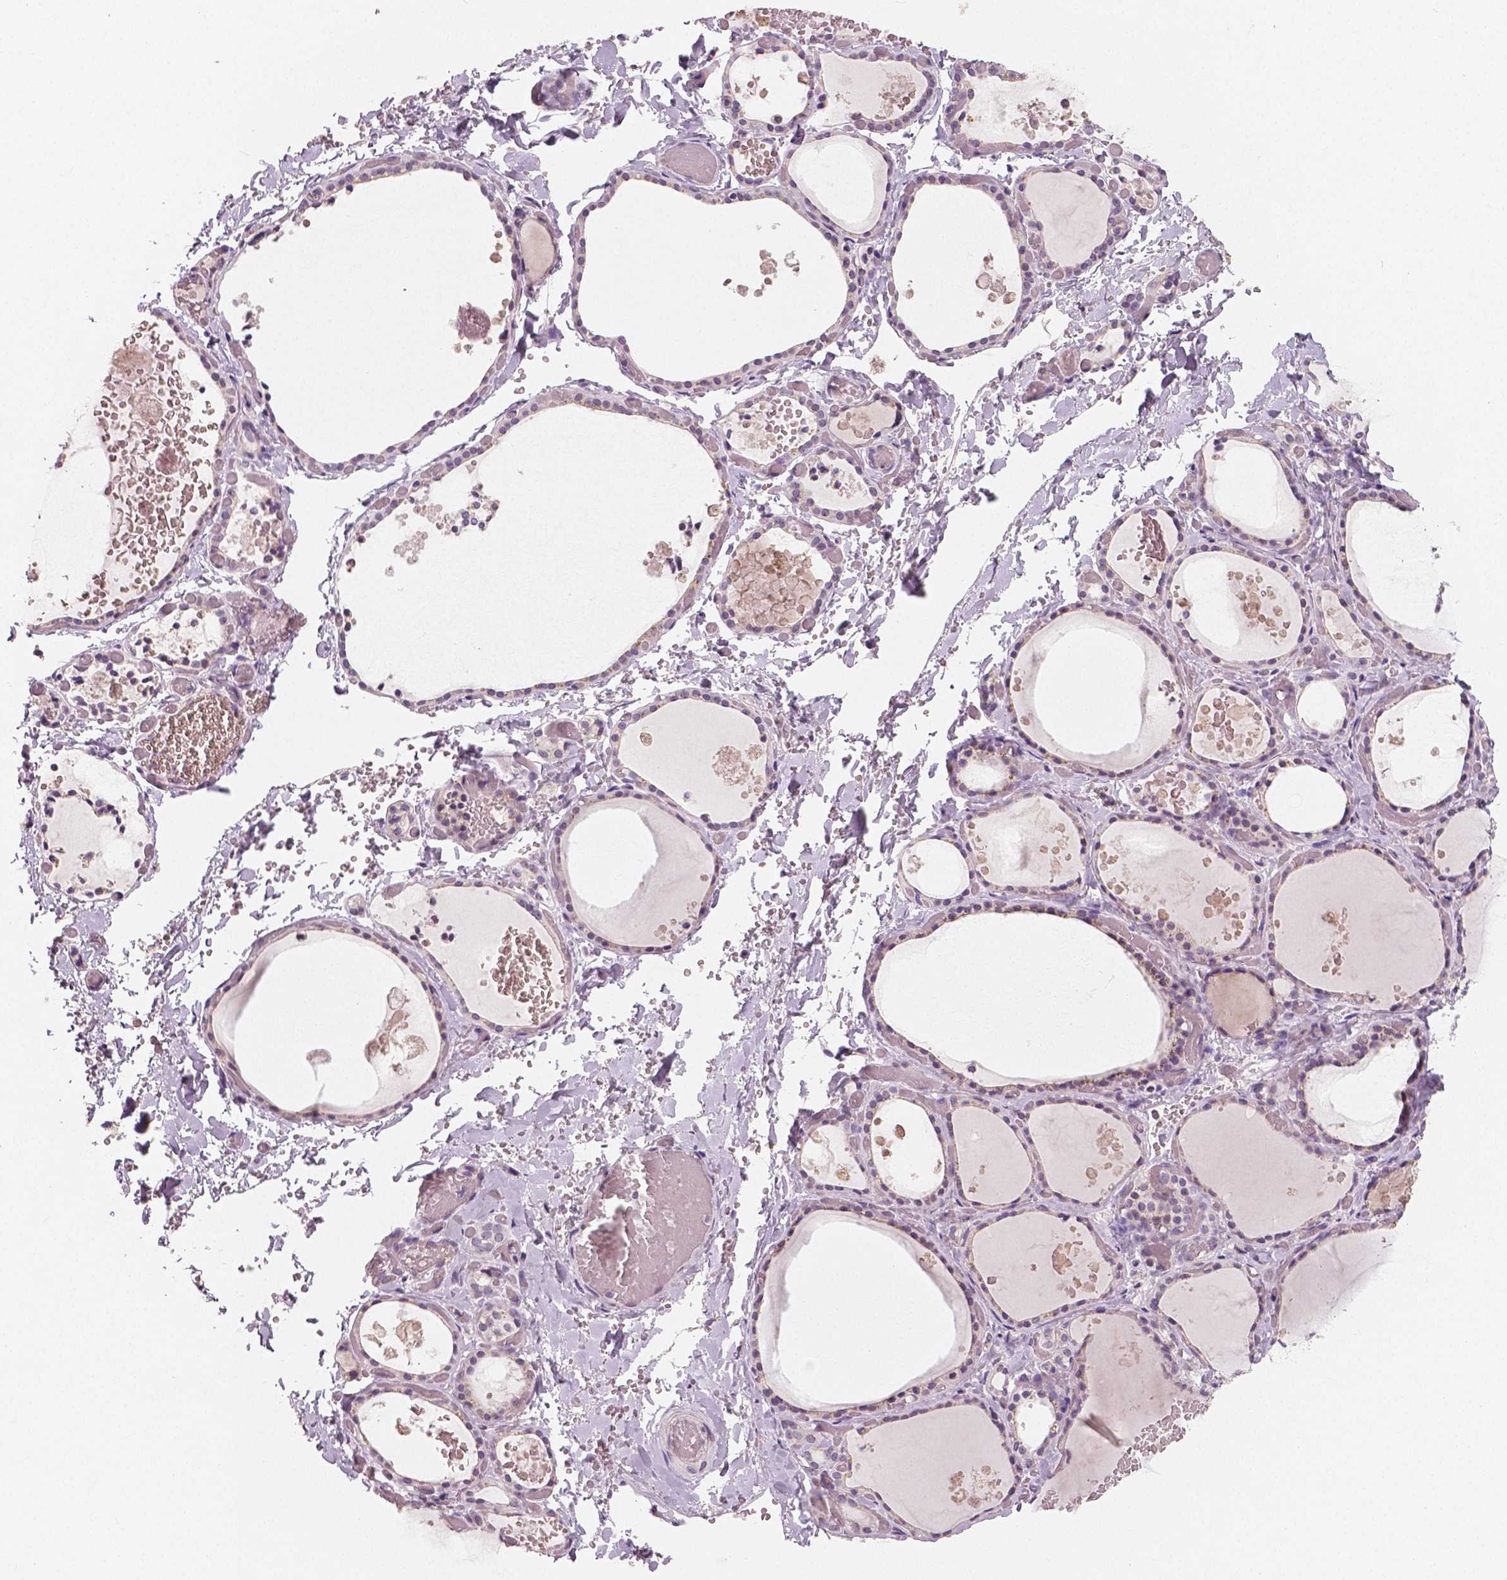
{"staining": {"intensity": "weak", "quantity": "<25%", "location": "nuclear"}, "tissue": "thyroid gland", "cell_type": "Glandular cells", "image_type": "normal", "snomed": [{"axis": "morphology", "description": "Normal tissue, NOS"}, {"axis": "topography", "description": "Thyroid gland"}], "caption": "IHC histopathology image of unremarkable thyroid gland: human thyroid gland stained with DAB demonstrates no significant protein positivity in glandular cells.", "gene": "RNASE7", "patient": {"sex": "female", "age": 56}}